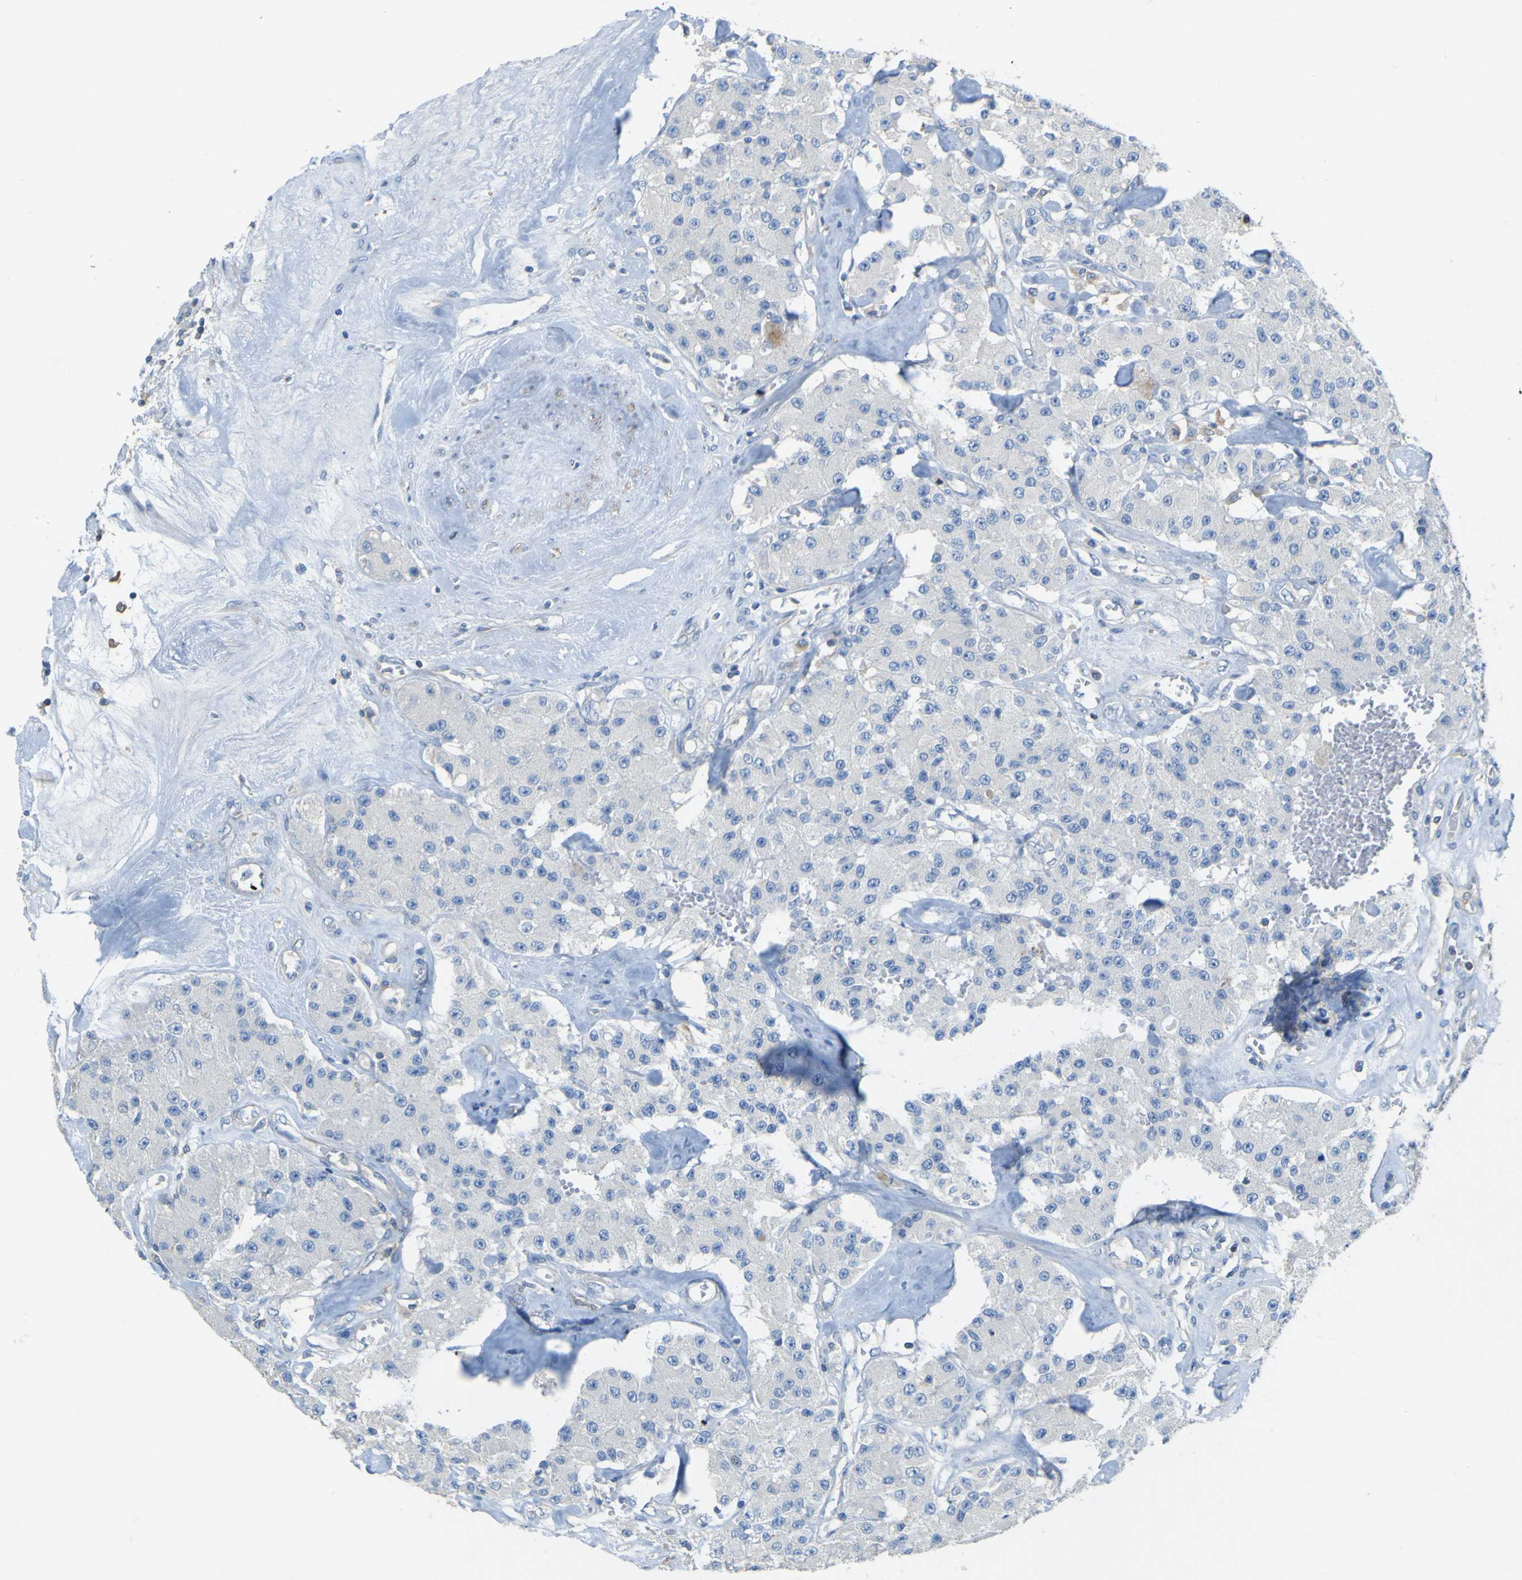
{"staining": {"intensity": "negative", "quantity": "none", "location": "none"}, "tissue": "carcinoid", "cell_type": "Tumor cells", "image_type": "cancer", "snomed": [{"axis": "morphology", "description": "Carcinoid, malignant, NOS"}, {"axis": "topography", "description": "Pancreas"}], "caption": "Immunohistochemistry (IHC) photomicrograph of carcinoid (malignant) stained for a protein (brown), which shows no positivity in tumor cells. Brightfield microscopy of IHC stained with DAB (3,3'-diaminobenzidine) (brown) and hematoxylin (blue), captured at high magnification.", "gene": "OGN", "patient": {"sex": "male", "age": 41}}